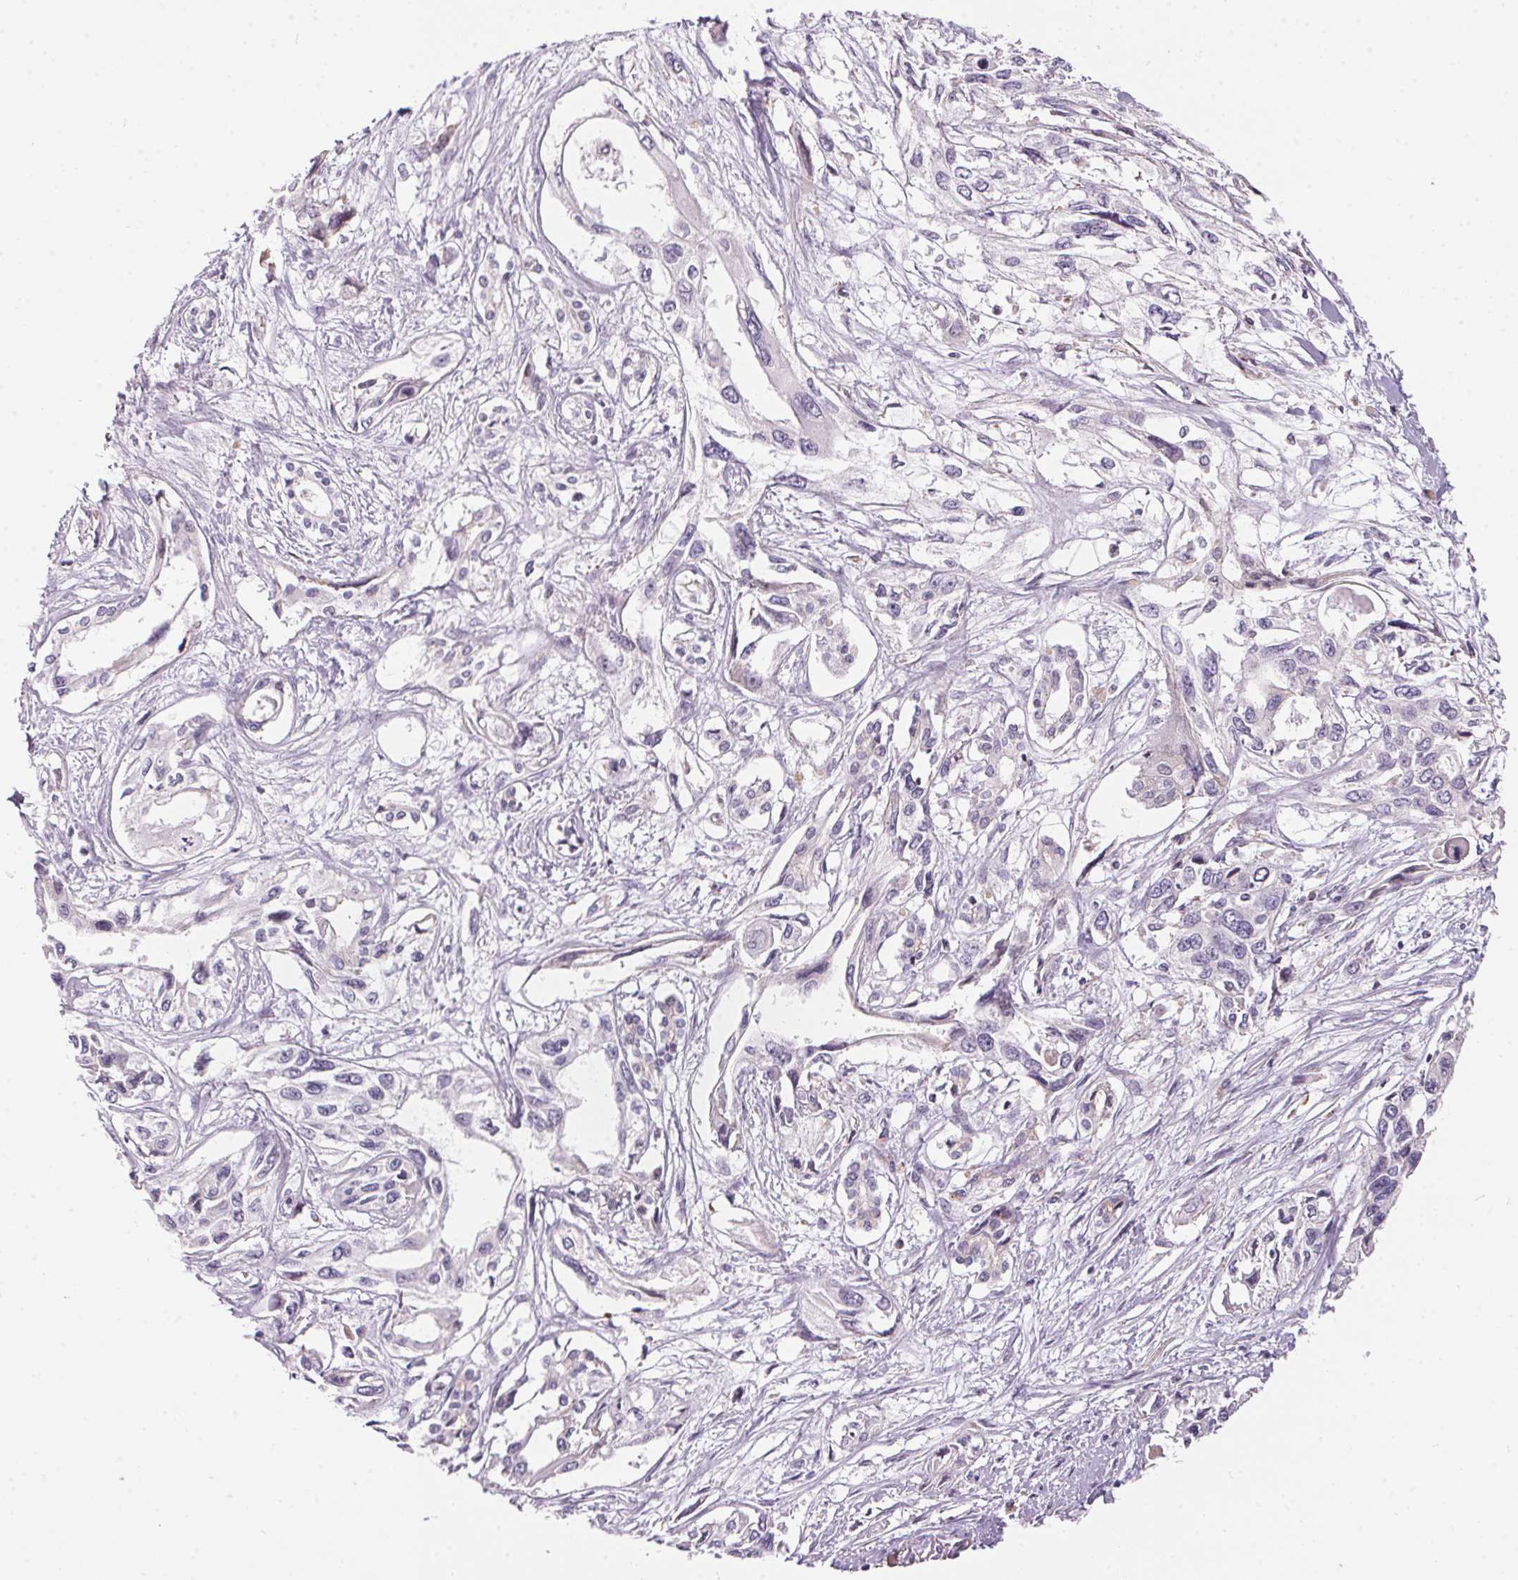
{"staining": {"intensity": "negative", "quantity": "none", "location": "none"}, "tissue": "pancreatic cancer", "cell_type": "Tumor cells", "image_type": "cancer", "snomed": [{"axis": "morphology", "description": "Adenocarcinoma, NOS"}, {"axis": "topography", "description": "Pancreas"}], "caption": "Tumor cells are negative for brown protein staining in pancreatic adenocarcinoma.", "gene": "UNC13B", "patient": {"sex": "female", "age": 55}}